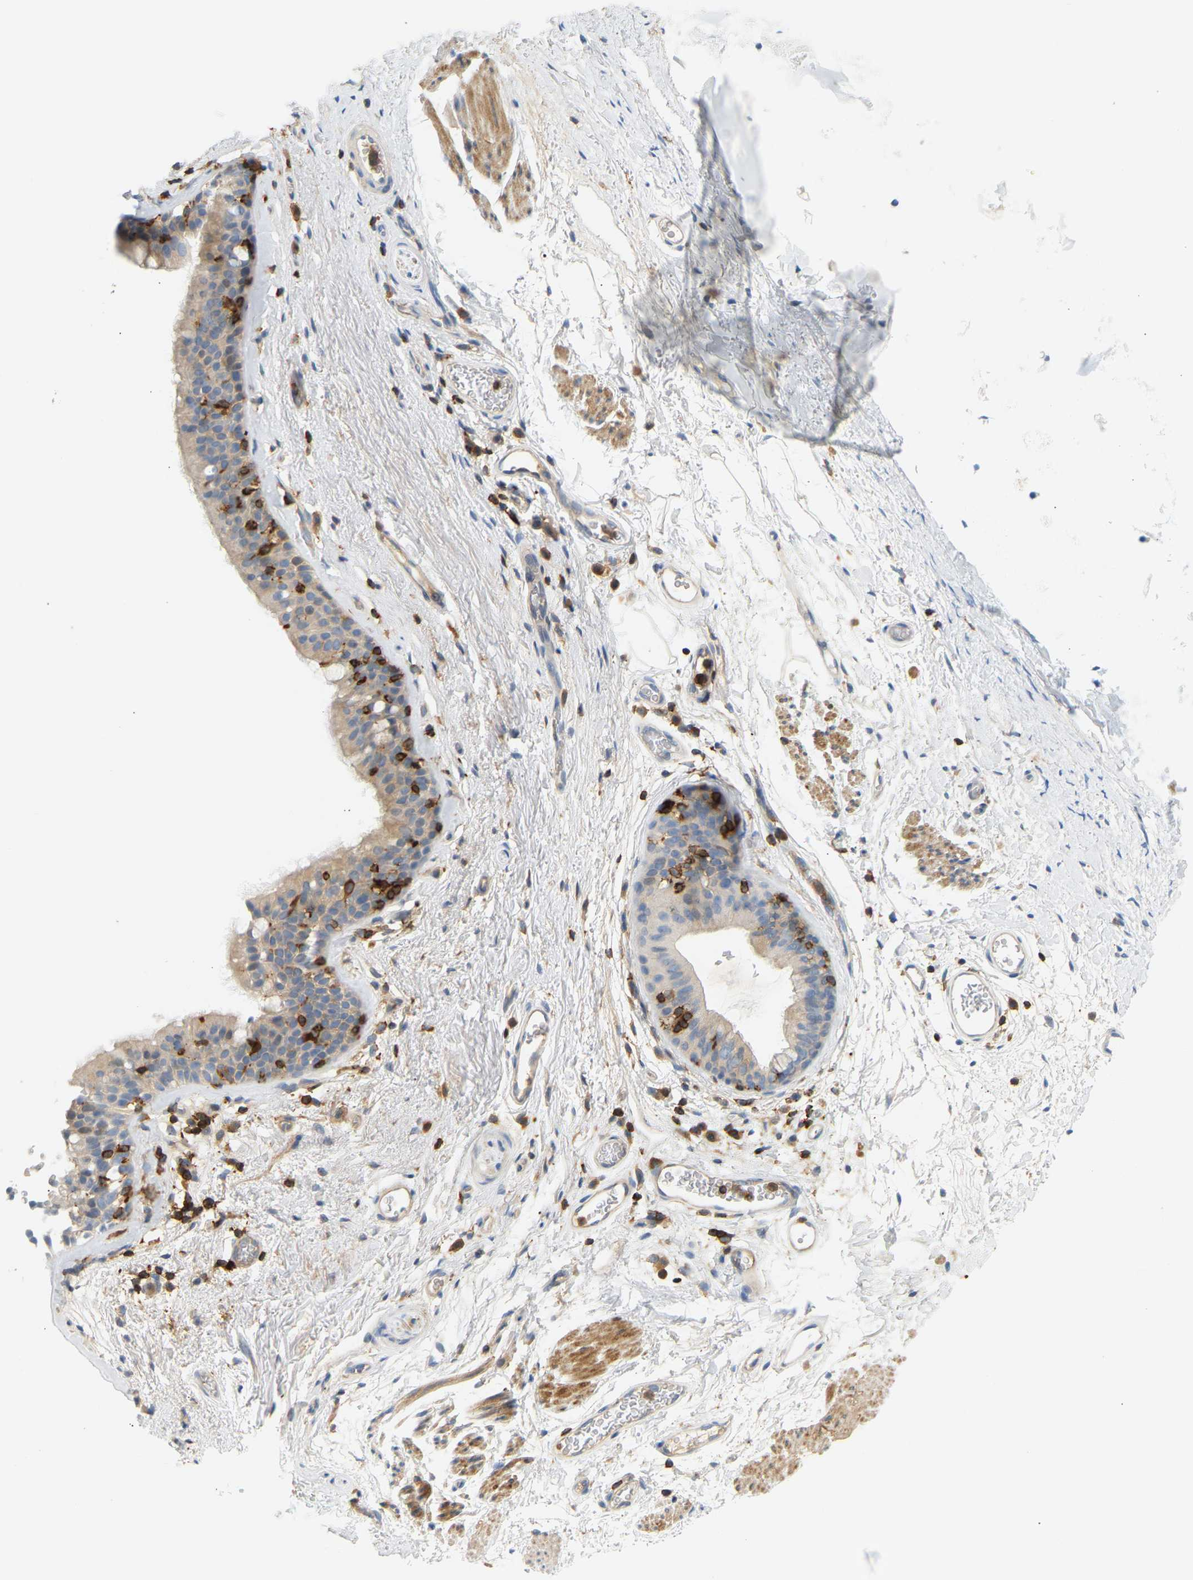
{"staining": {"intensity": "weak", "quantity": "<25%", "location": "cytoplasmic/membranous"}, "tissue": "bronchus", "cell_type": "Respiratory epithelial cells", "image_type": "normal", "snomed": [{"axis": "morphology", "description": "Normal tissue, NOS"}, {"axis": "topography", "description": "Cartilage tissue"}, {"axis": "topography", "description": "Bronchus"}], "caption": "This is a photomicrograph of immunohistochemistry (IHC) staining of normal bronchus, which shows no expression in respiratory epithelial cells. (DAB IHC visualized using brightfield microscopy, high magnification).", "gene": "FNBP1", "patient": {"sex": "female", "age": 53}}